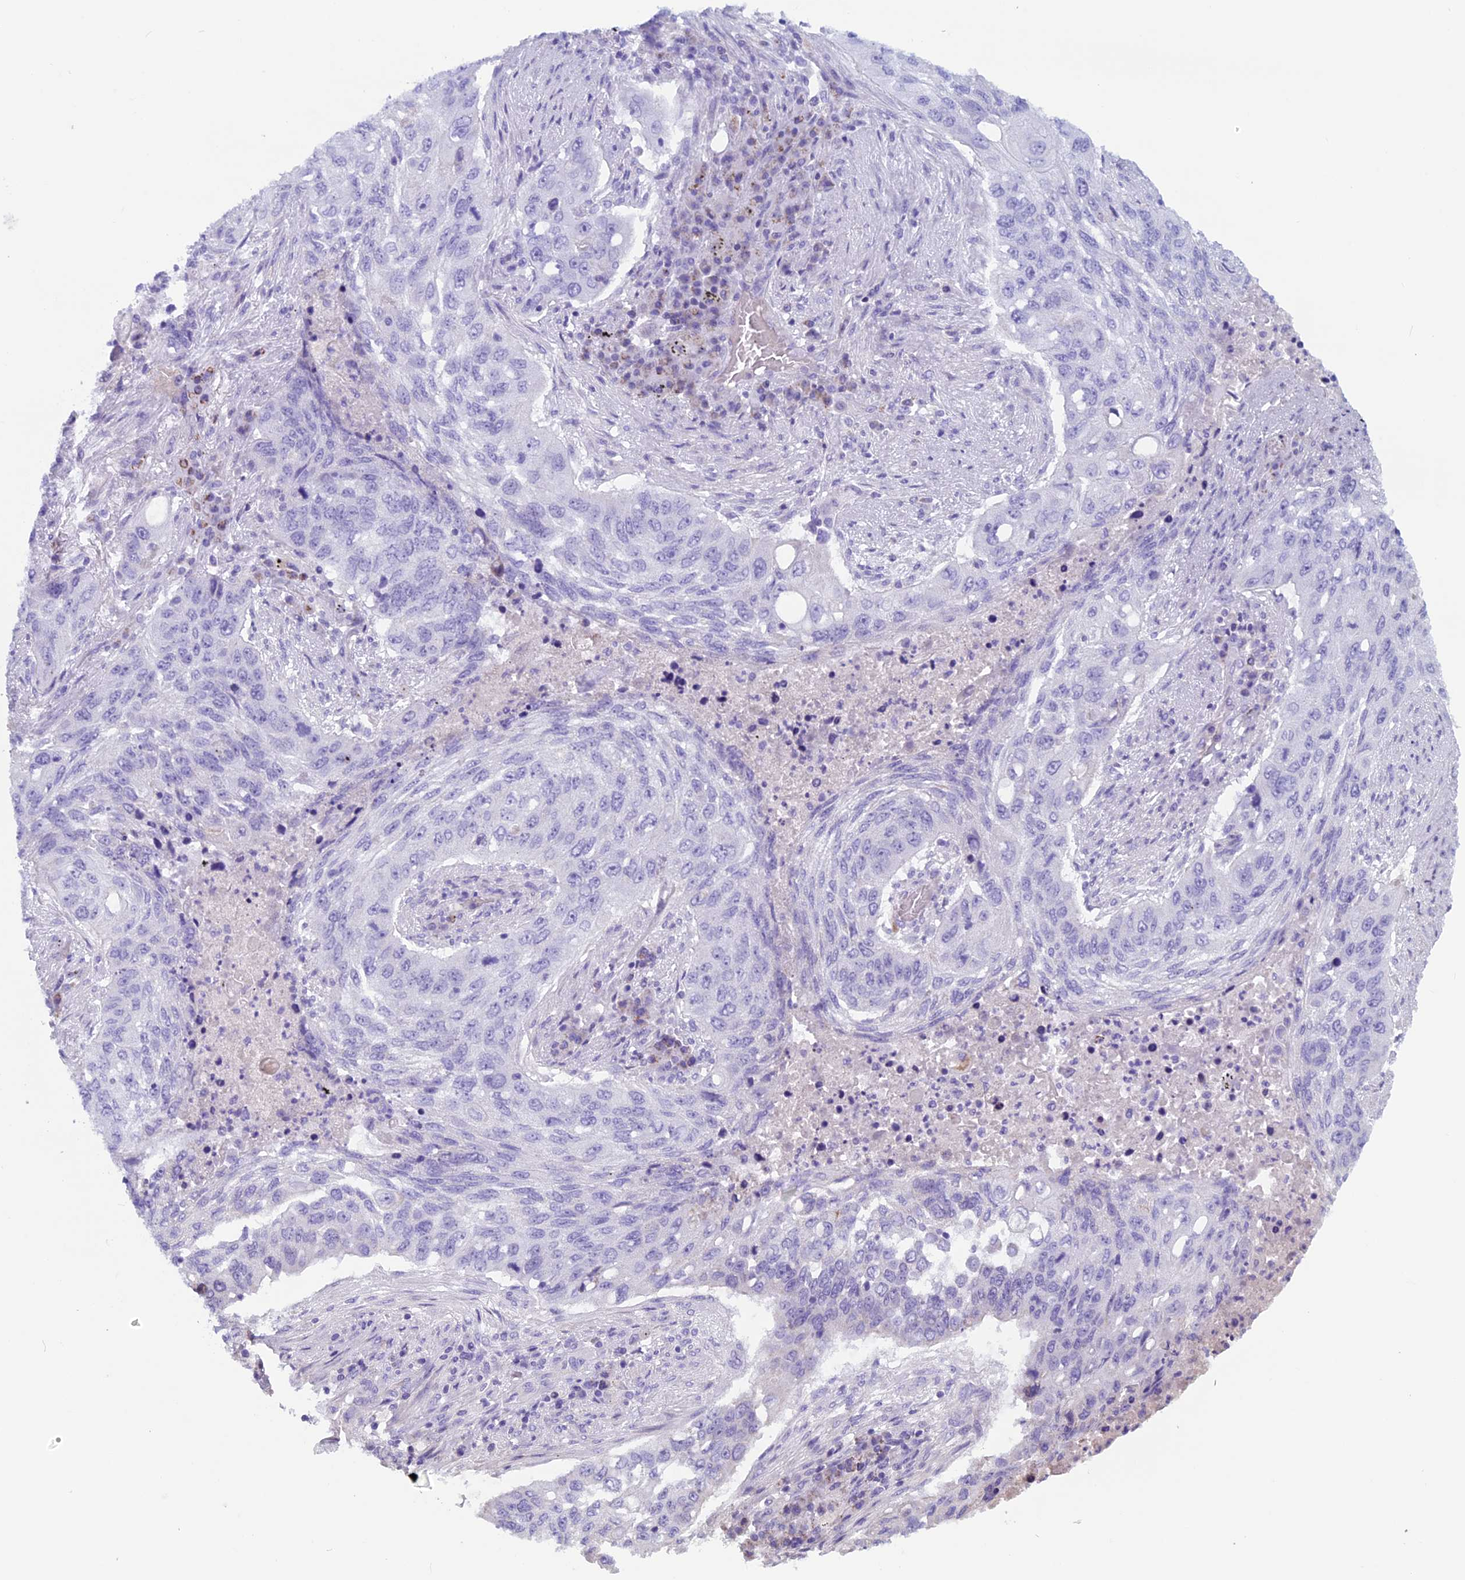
{"staining": {"intensity": "negative", "quantity": "none", "location": "none"}, "tissue": "lung cancer", "cell_type": "Tumor cells", "image_type": "cancer", "snomed": [{"axis": "morphology", "description": "Squamous cell carcinoma, NOS"}, {"axis": "topography", "description": "Lung"}], "caption": "A high-resolution histopathology image shows immunohistochemistry staining of squamous cell carcinoma (lung), which exhibits no significant staining in tumor cells. The staining was performed using DAB (3,3'-diaminobenzidine) to visualize the protein expression in brown, while the nuclei were stained in blue with hematoxylin (Magnification: 20x).", "gene": "ZNF563", "patient": {"sex": "female", "age": 63}}